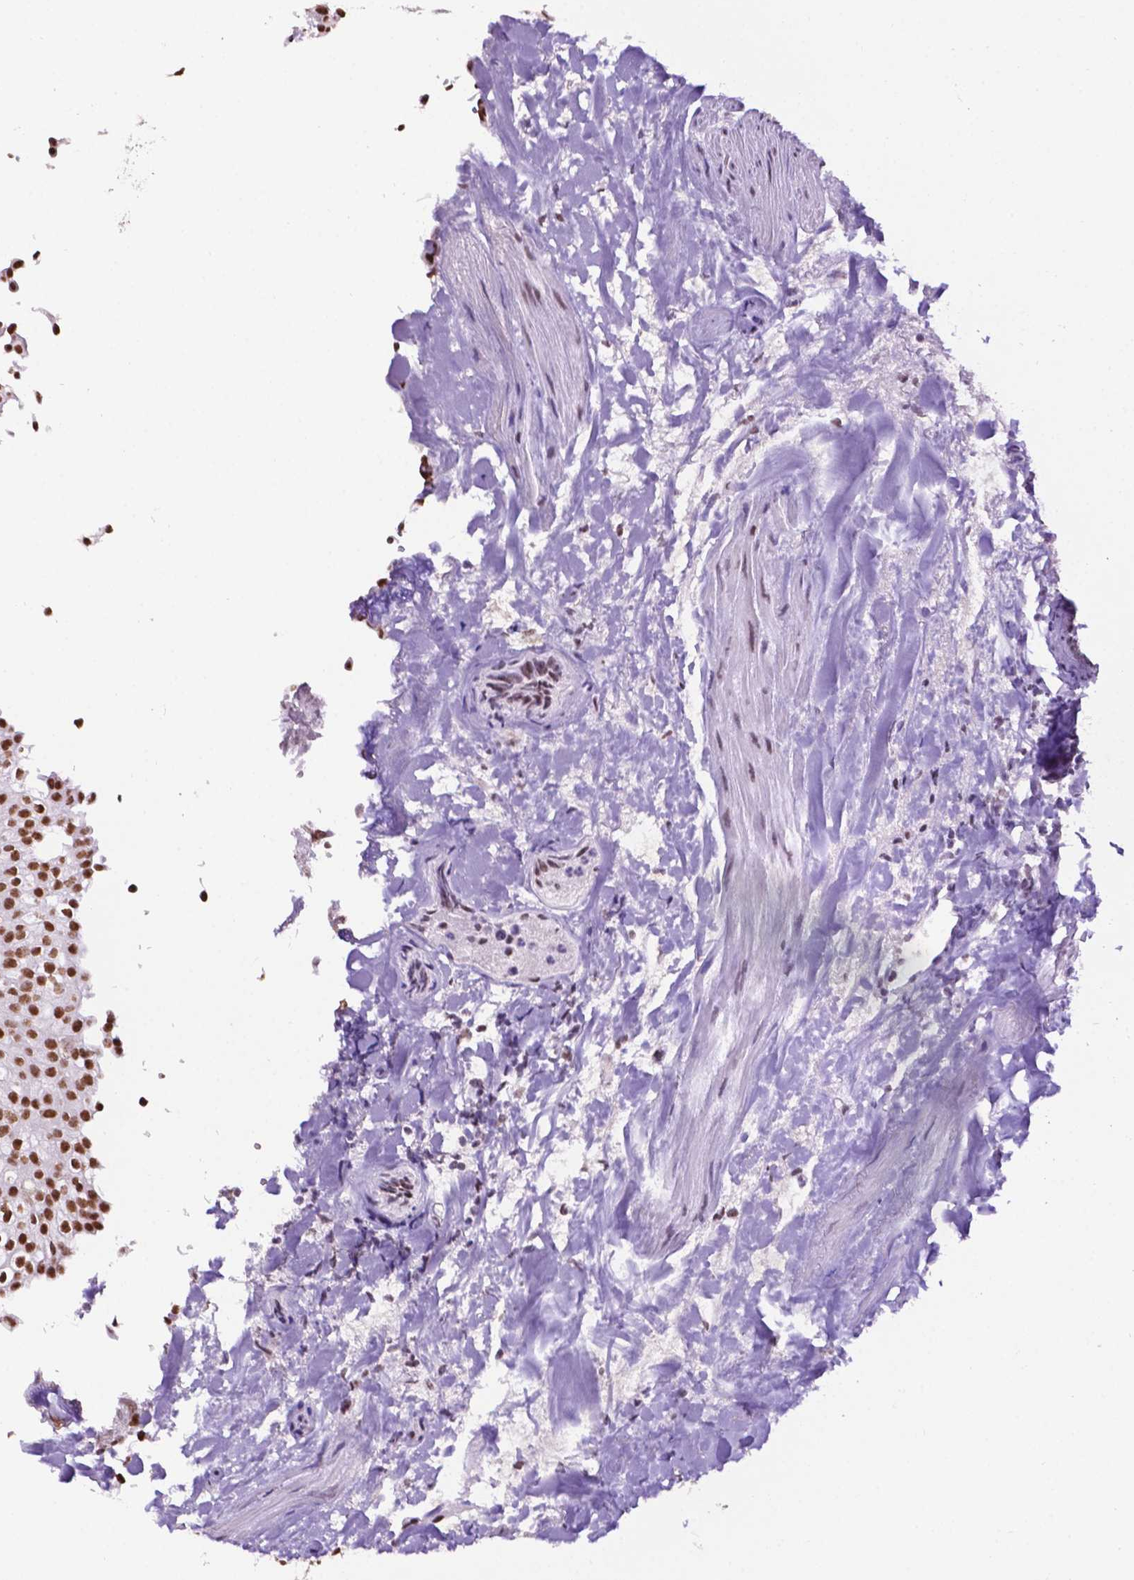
{"staining": {"intensity": "strong", "quantity": ">75%", "location": "nuclear"}, "tissue": "urothelial cancer", "cell_type": "Tumor cells", "image_type": "cancer", "snomed": [{"axis": "morphology", "description": "Urothelial carcinoma, Low grade"}, {"axis": "topography", "description": "Urinary bladder"}], "caption": "Protein expression analysis of low-grade urothelial carcinoma exhibits strong nuclear positivity in approximately >75% of tumor cells. The staining was performed using DAB (3,3'-diaminobenzidine) to visualize the protein expression in brown, while the nuclei were stained in blue with hematoxylin (Magnification: 20x).", "gene": "CCAR2", "patient": {"sex": "male", "age": 70}}